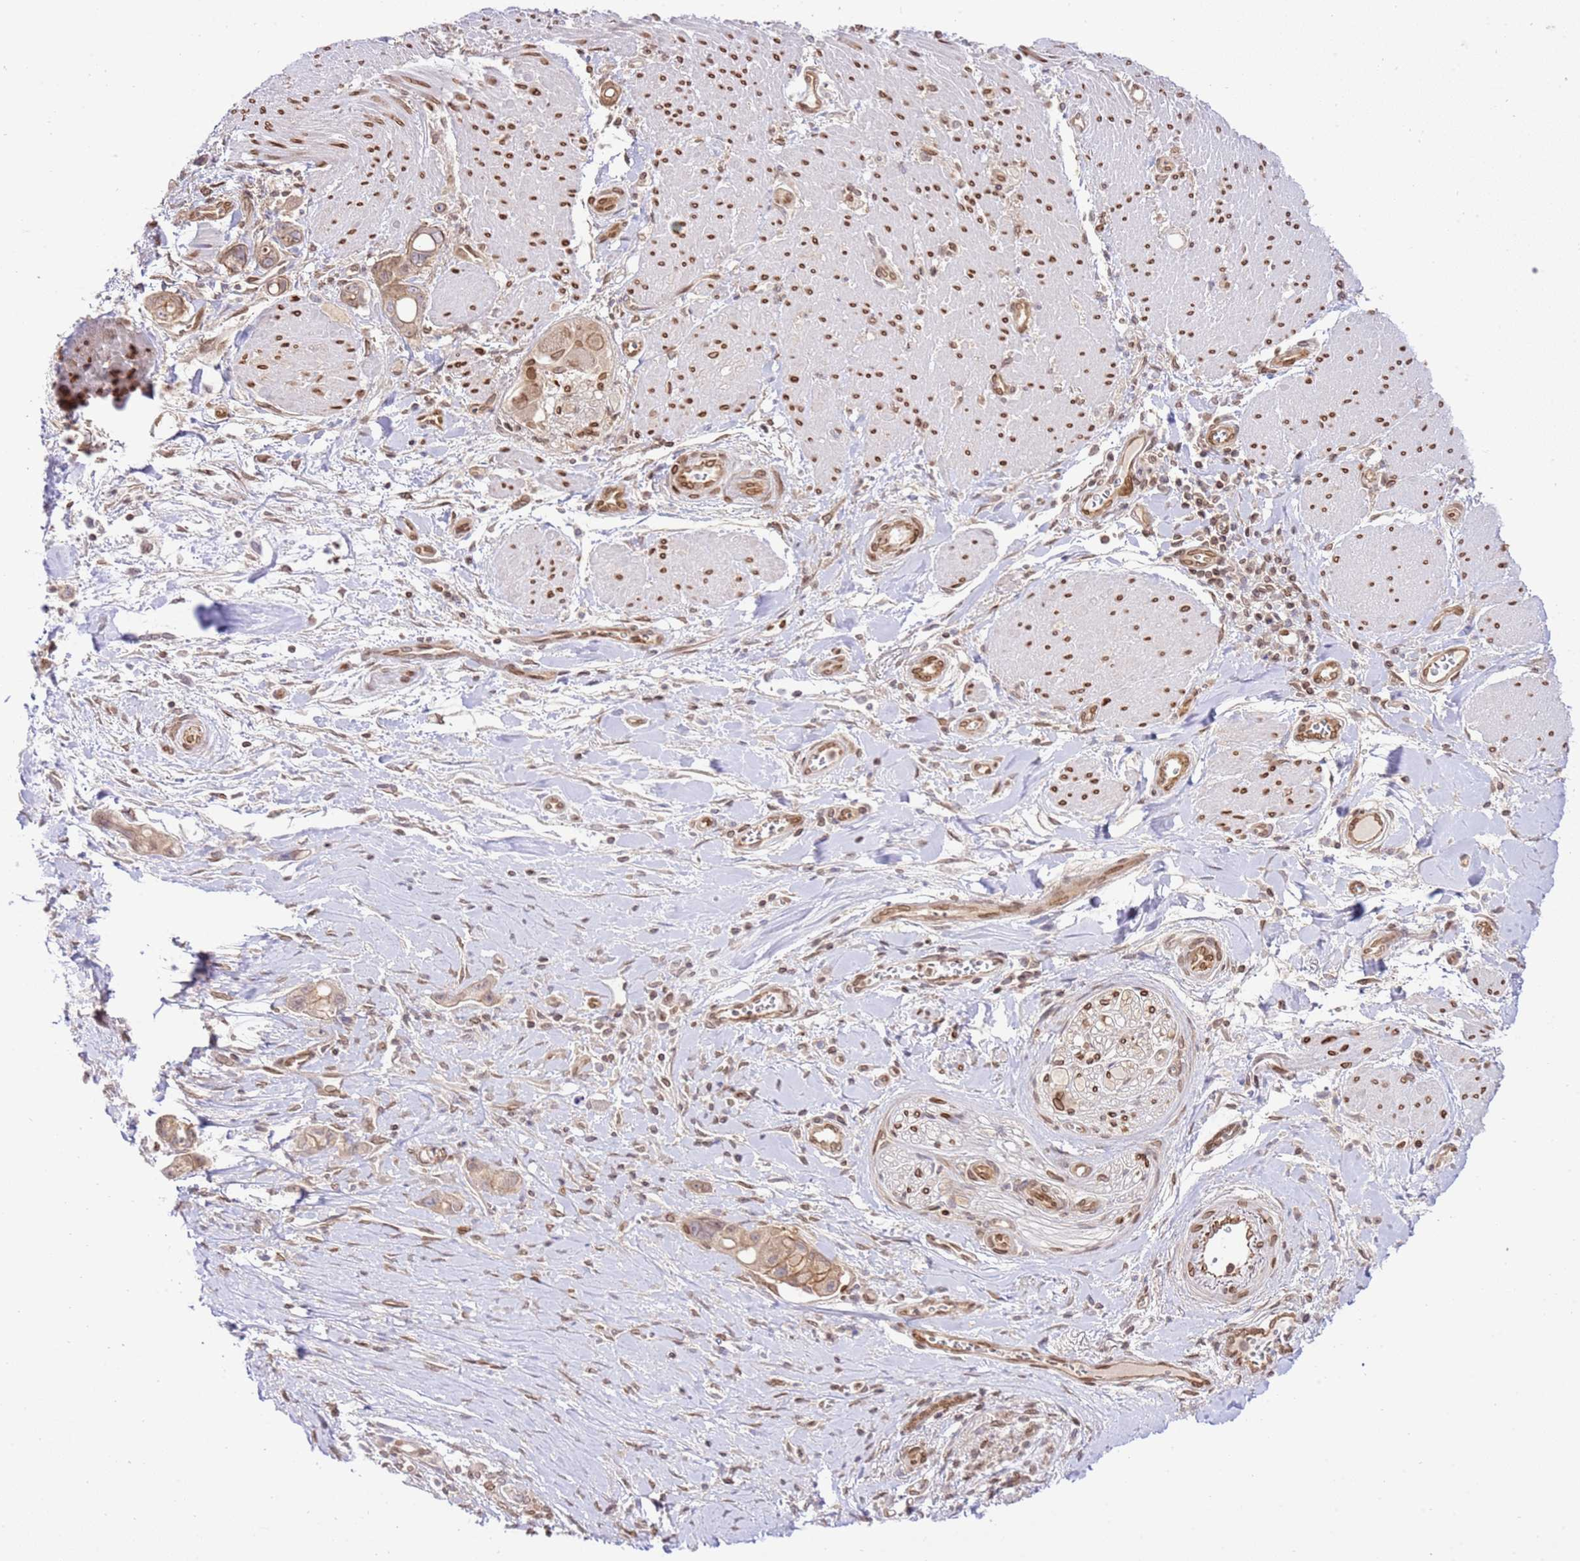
{"staining": {"intensity": "weak", "quantity": ">75%", "location": "cytoplasmic/membranous"}, "tissue": "pancreatic cancer", "cell_type": "Tumor cells", "image_type": "cancer", "snomed": [{"axis": "morphology", "description": "Adenocarcinoma, NOS"}, {"axis": "topography", "description": "Pancreas"}], "caption": "DAB immunohistochemical staining of adenocarcinoma (pancreatic) exhibits weak cytoplasmic/membranous protein positivity in approximately >75% of tumor cells.", "gene": "TRIM37", "patient": {"sex": "male", "age": 68}}